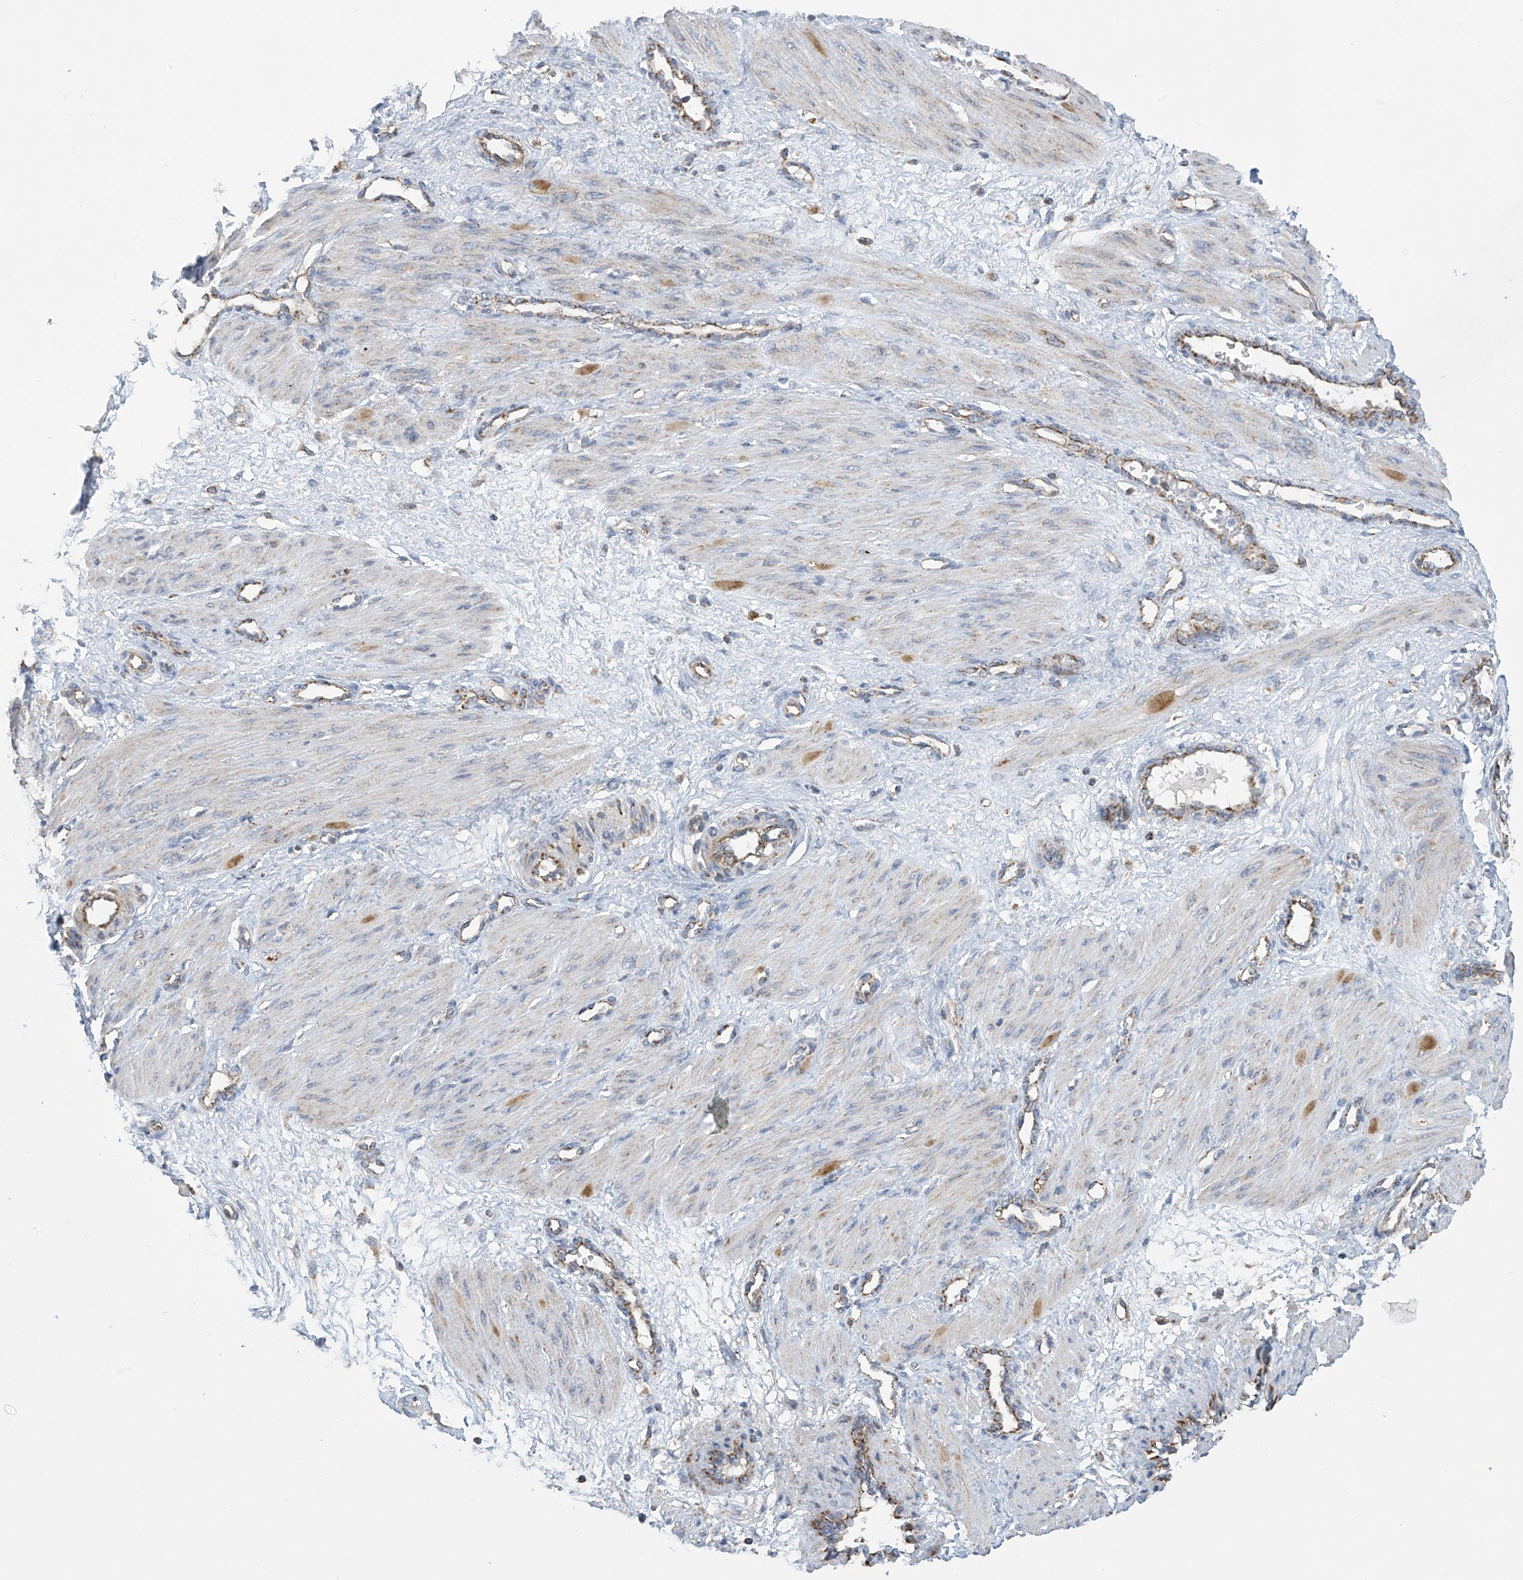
{"staining": {"intensity": "negative", "quantity": "none", "location": "none"}, "tissue": "smooth muscle", "cell_type": "Smooth muscle cells", "image_type": "normal", "snomed": [{"axis": "morphology", "description": "Normal tissue, NOS"}, {"axis": "topography", "description": "Endometrium"}], "caption": "Immunohistochemical staining of normal human smooth muscle exhibits no significant expression in smooth muscle cells.", "gene": "PNPT1", "patient": {"sex": "female", "age": 33}}